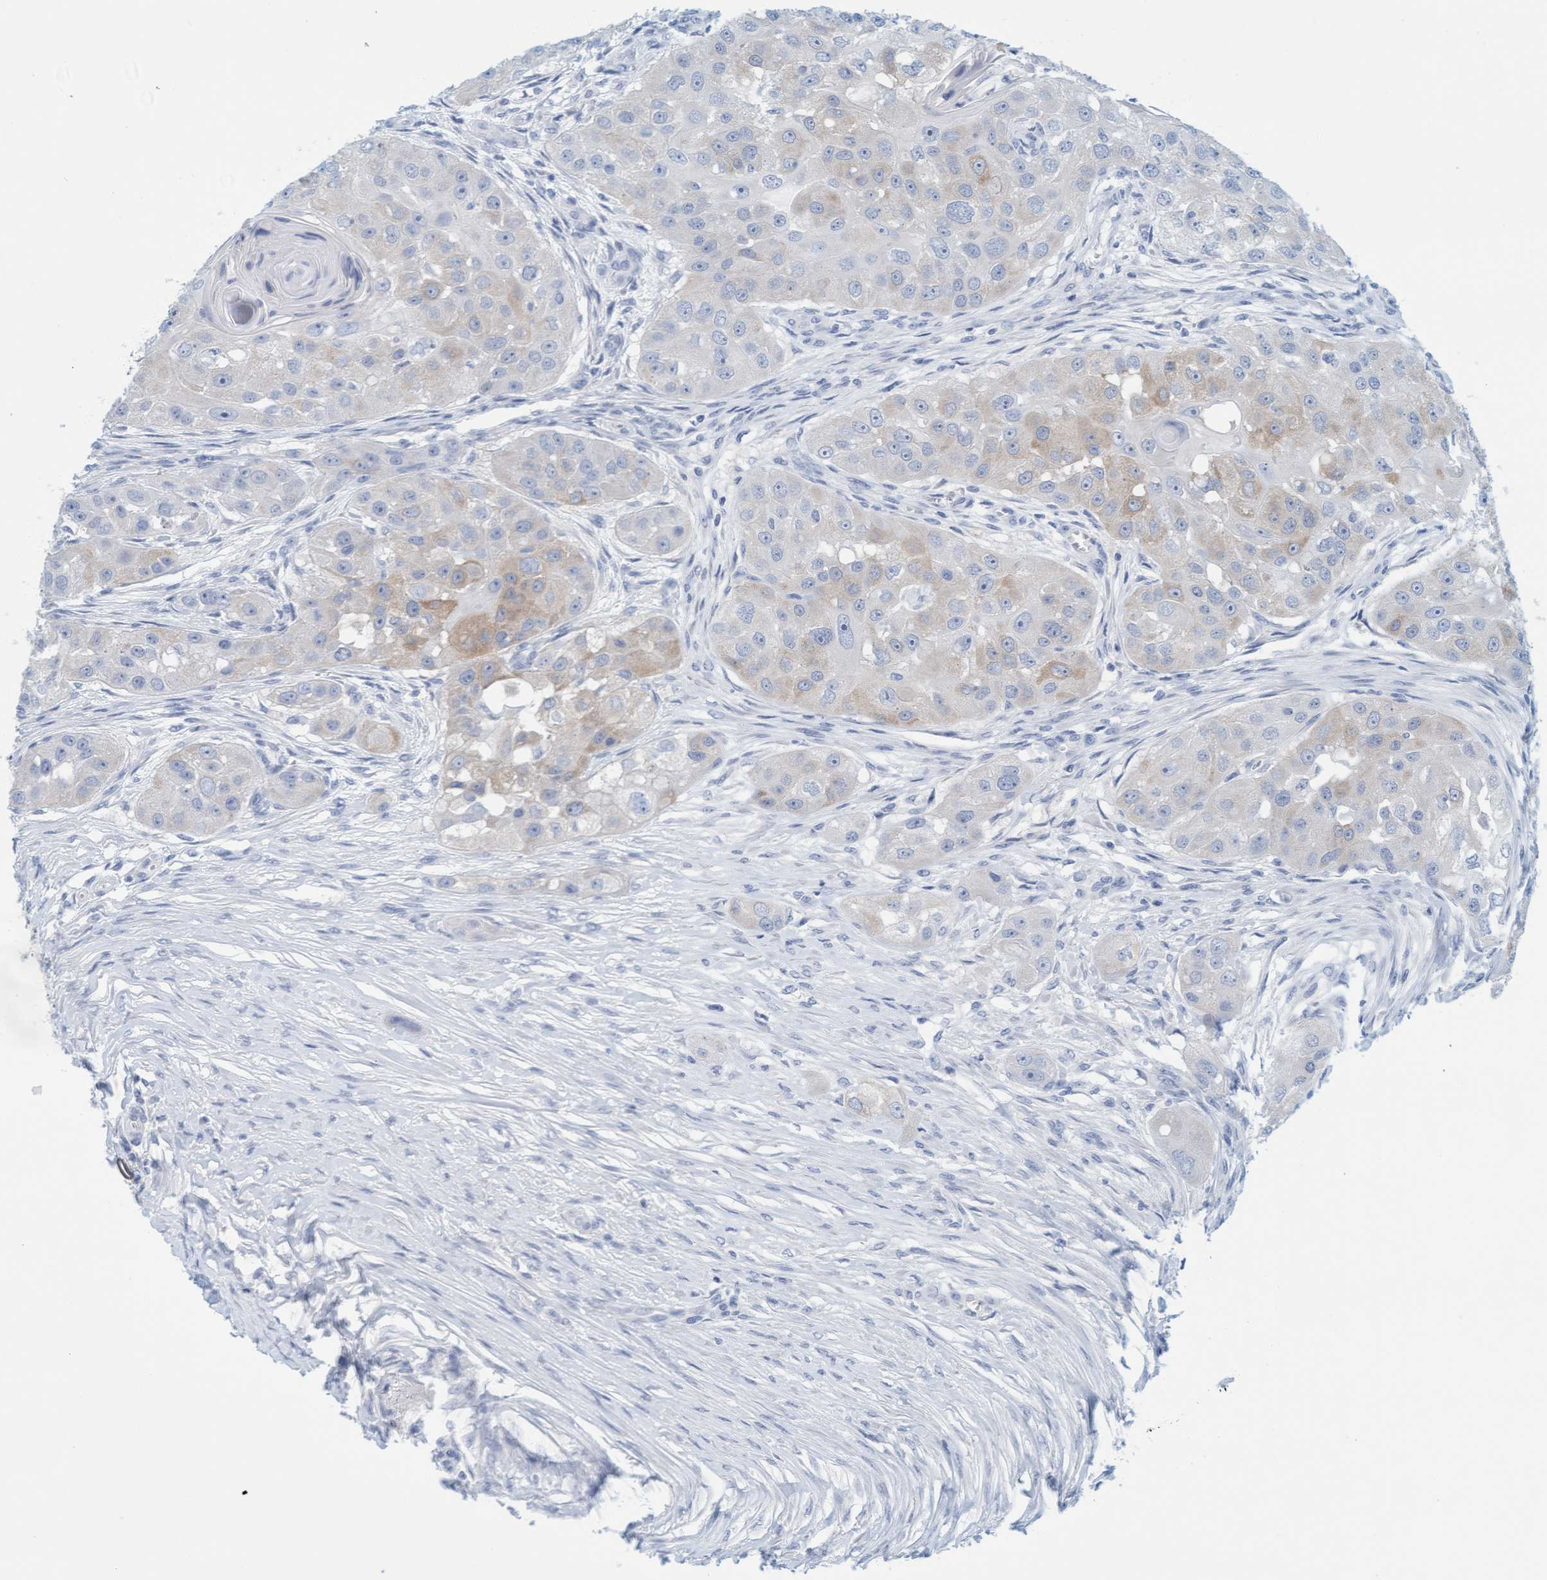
{"staining": {"intensity": "weak", "quantity": "25%-75%", "location": "cytoplasmic/membranous"}, "tissue": "head and neck cancer", "cell_type": "Tumor cells", "image_type": "cancer", "snomed": [{"axis": "morphology", "description": "Normal tissue, NOS"}, {"axis": "morphology", "description": "Squamous cell carcinoma, NOS"}, {"axis": "topography", "description": "Skeletal muscle"}, {"axis": "topography", "description": "Head-Neck"}], "caption": "High-magnification brightfield microscopy of head and neck squamous cell carcinoma stained with DAB (3,3'-diaminobenzidine) (brown) and counterstained with hematoxylin (blue). tumor cells exhibit weak cytoplasmic/membranous expression is appreciated in about25%-75% of cells.", "gene": "KLHL11", "patient": {"sex": "male", "age": 51}}